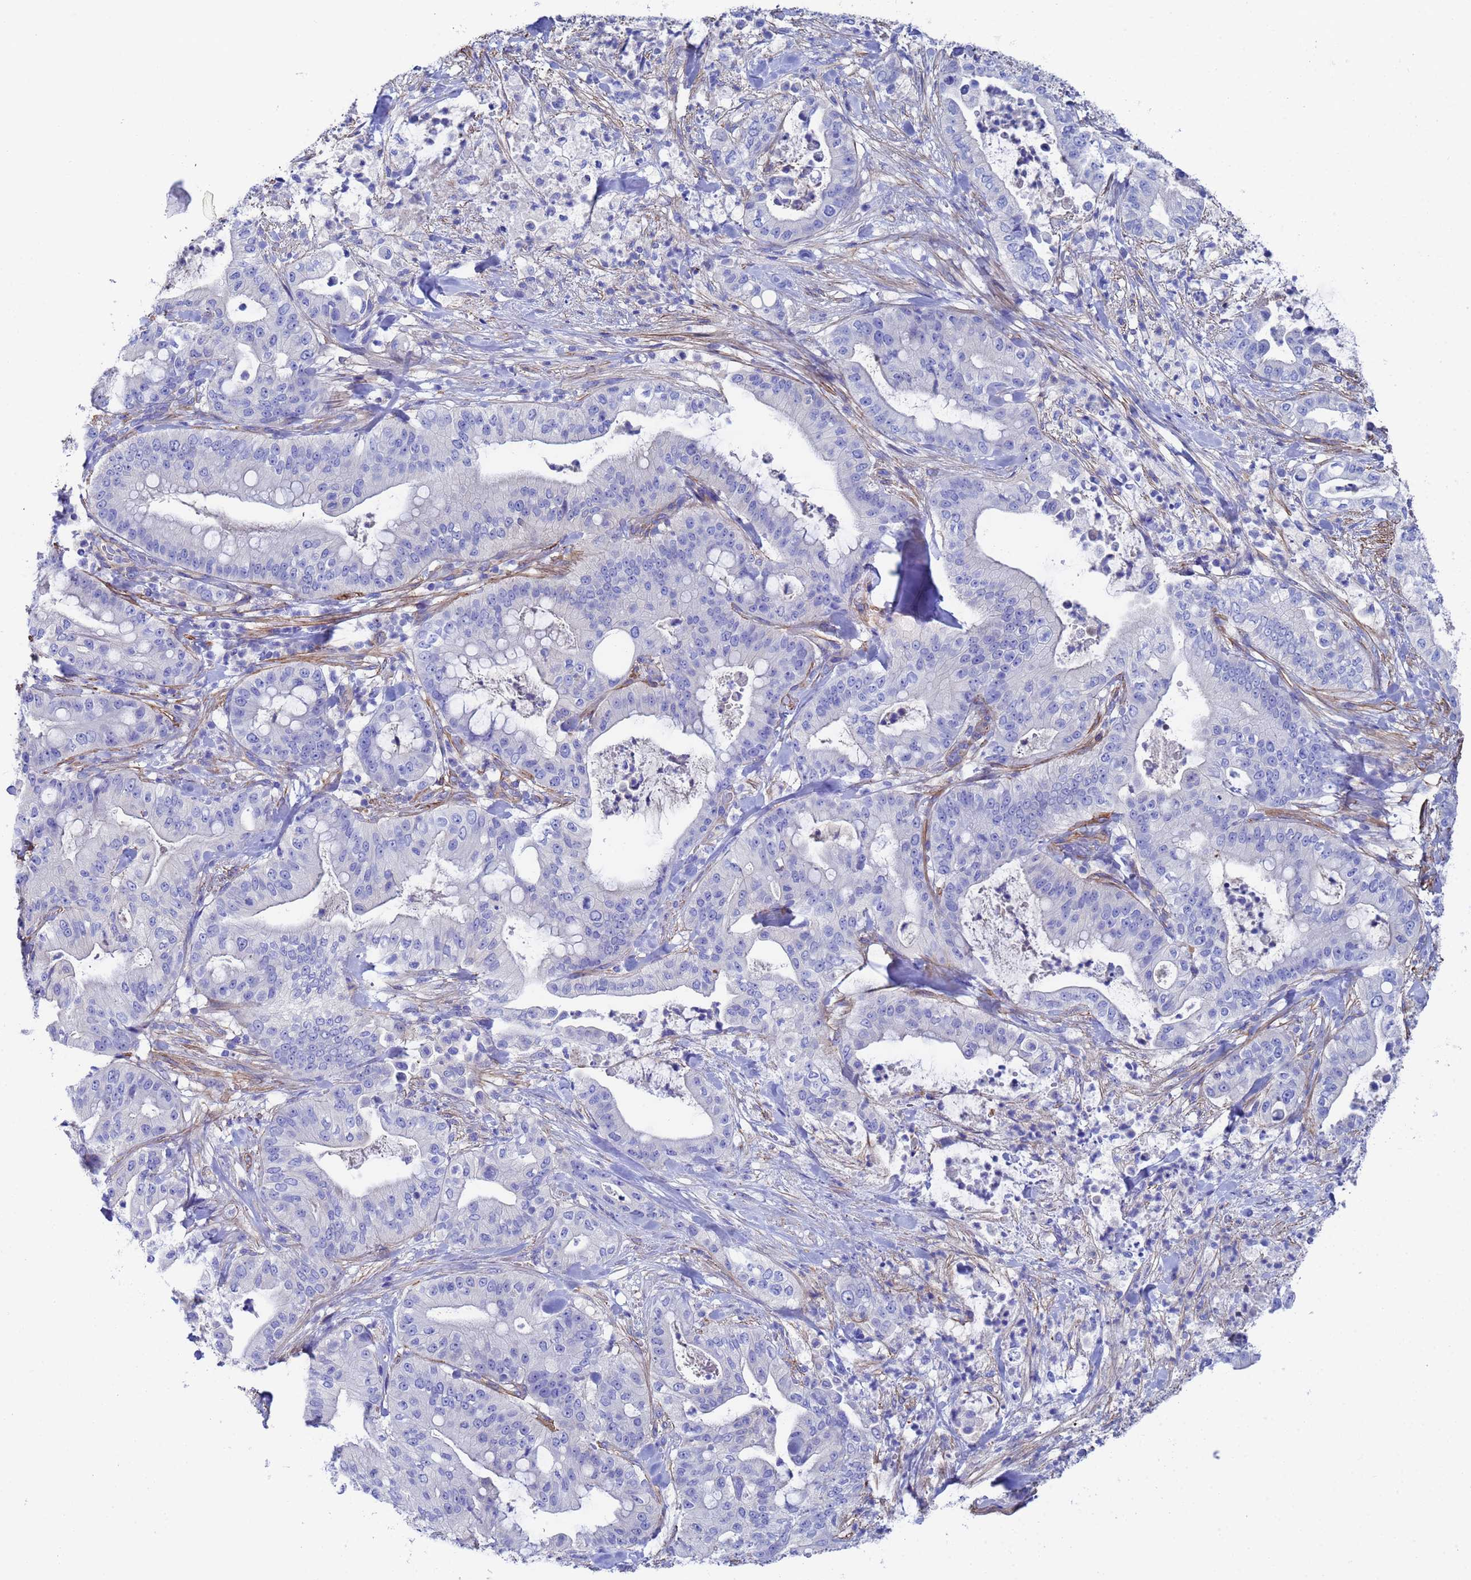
{"staining": {"intensity": "negative", "quantity": "none", "location": "none"}, "tissue": "pancreatic cancer", "cell_type": "Tumor cells", "image_type": "cancer", "snomed": [{"axis": "morphology", "description": "Adenocarcinoma, NOS"}, {"axis": "topography", "description": "Pancreas"}], "caption": "Tumor cells show no significant positivity in pancreatic cancer (adenocarcinoma).", "gene": "CST4", "patient": {"sex": "male", "age": 71}}